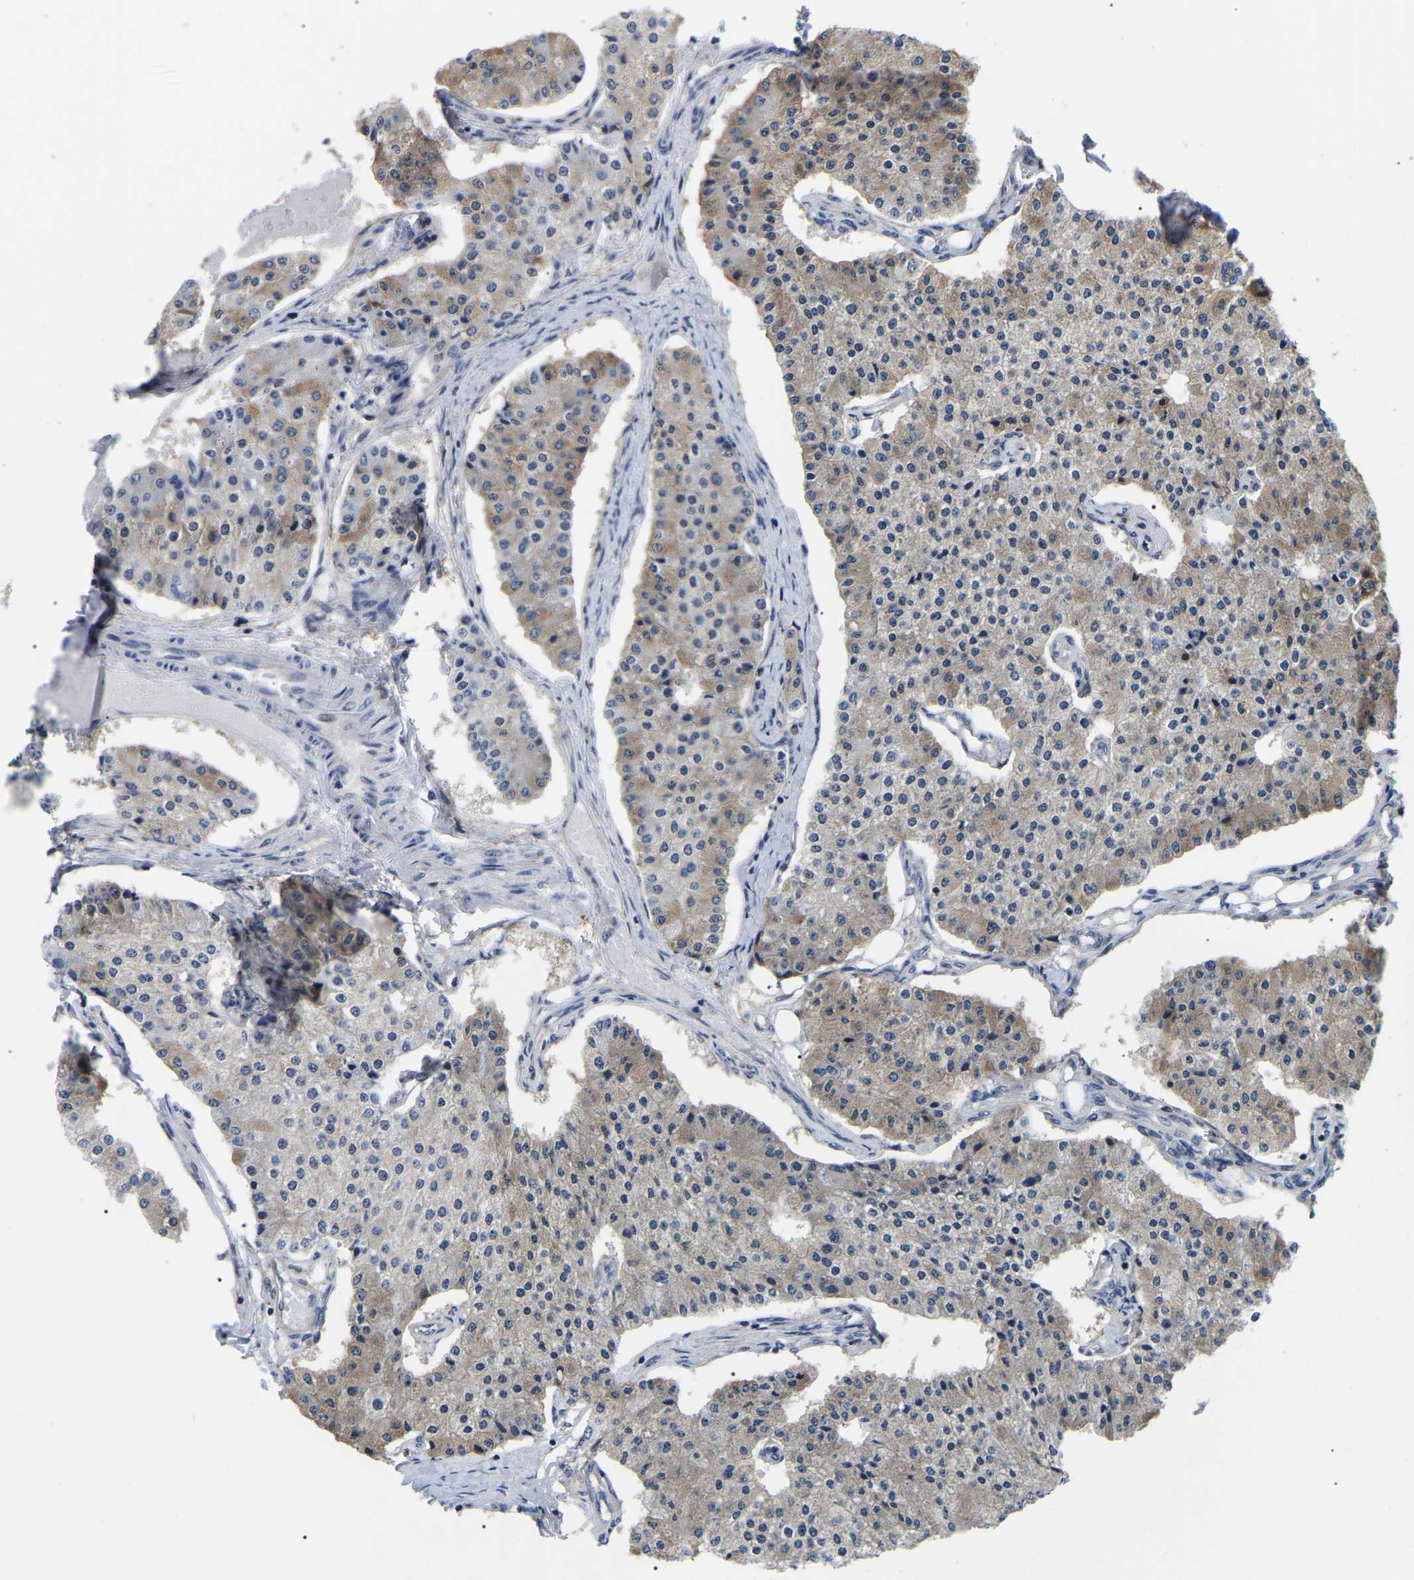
{"staining": {"intensity": "weak", "quantity": "25%-75%", "location": "cytoplasmic/membranous"}, "tissue": "carcinoid", "cell_type": "Tumor cells", "image_type": "cancer", "snomed": [{"axis": "morphology", "description": "Carcinoid, malignant, NOS"}, {"axis": "topography", "description": "Colon"}], "caption": "Immunohistochemistry (DAB) staining of malignant carcinoid demonstrates weak cytoplasmic/membranous protein expression in approximately 25%-75% of tumor cells.", "gene": "RRP1B", "patient": {"sex": "female", "age": 52}}